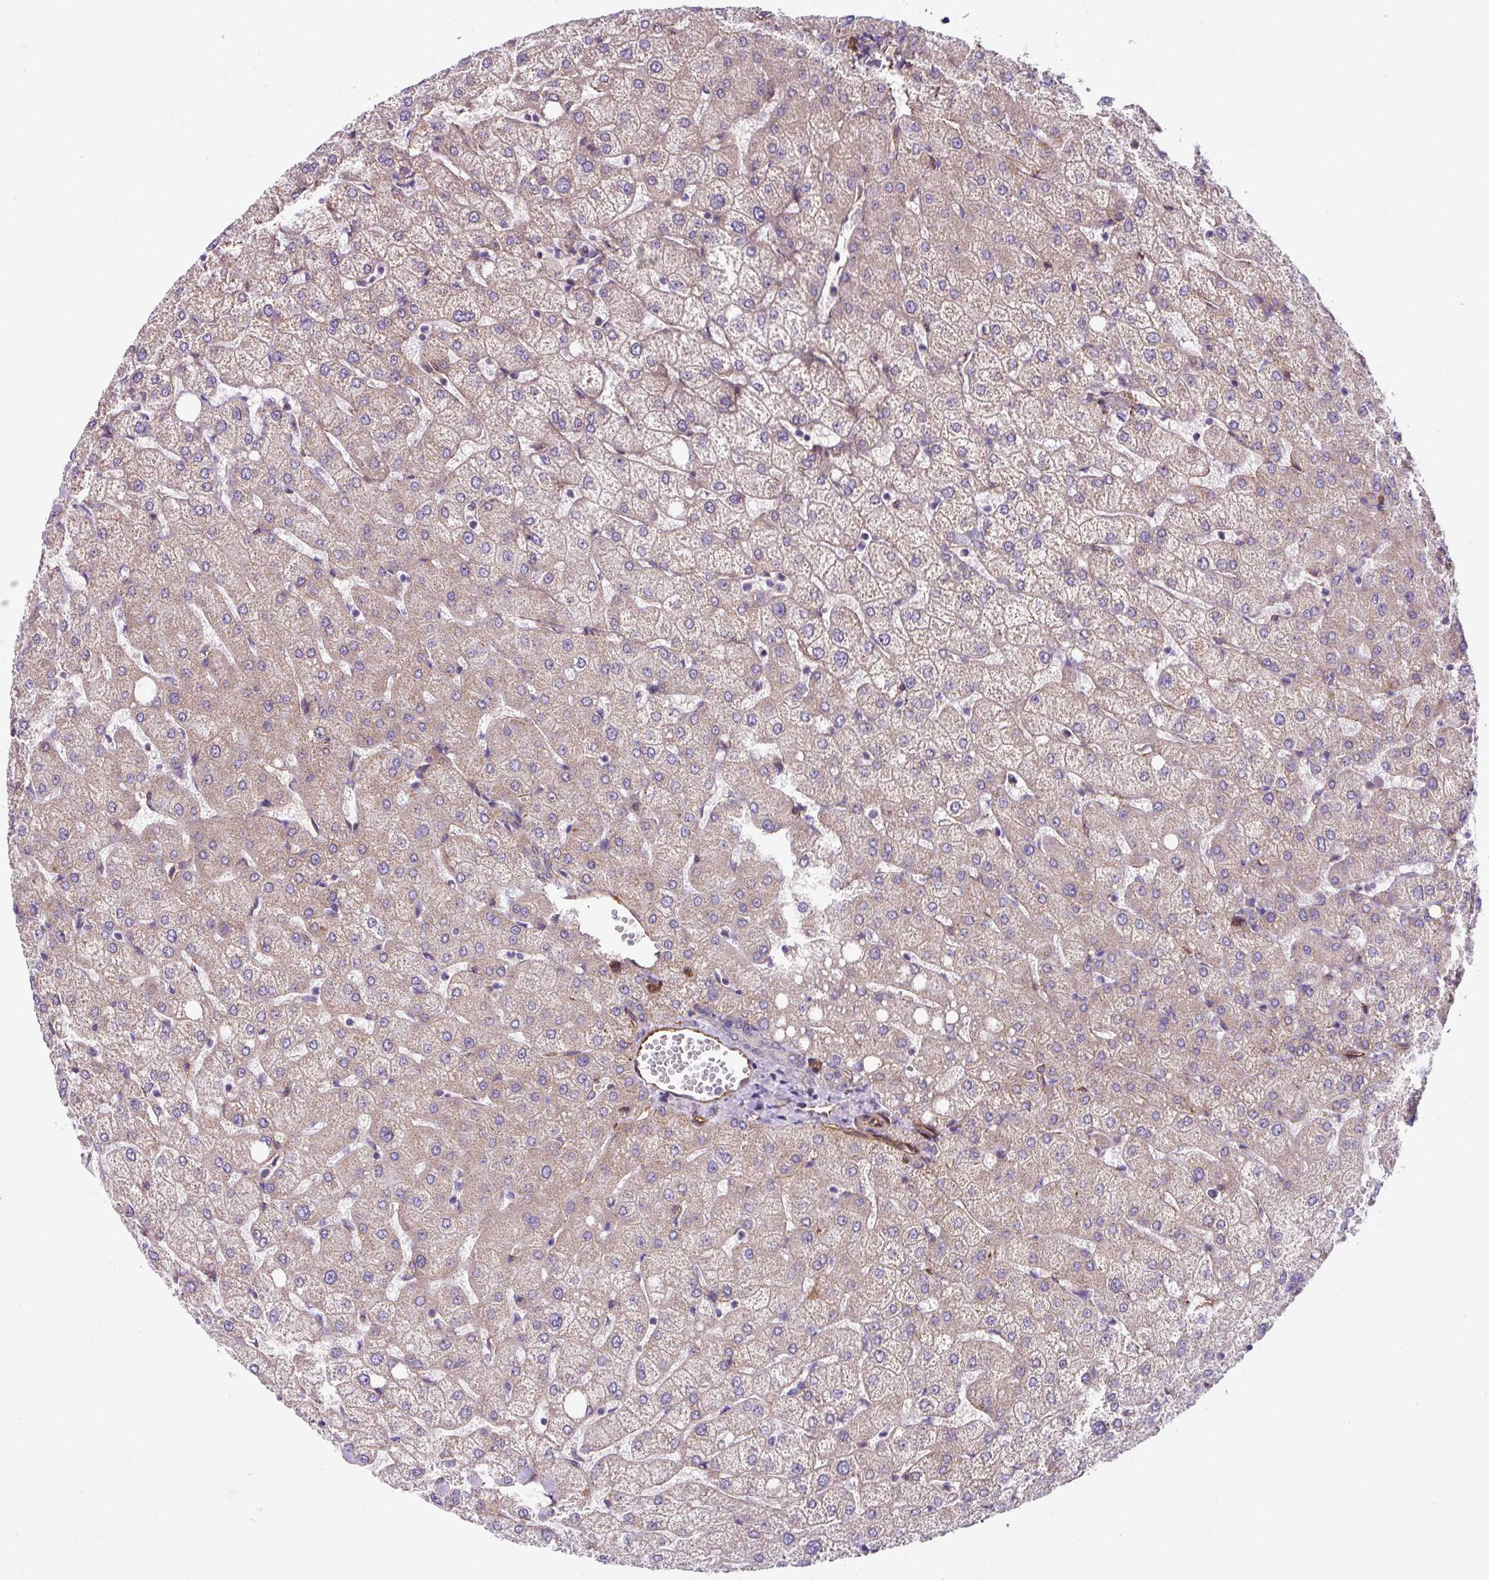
{"staining": {"intensity": "negative", "quantity": "none", "location": "none"}, "tissue": "liver", "cell_type": "Cholangiocytes", "image_type": "normal", "snomed": [{"axis": "morphology", "description": "Normal tissue, NOS"}, {"axis": "topography", "description": "Liver"}], "caption": "Immunohistochemical staining of normal human liver demonstrates no significant positivity in cholangiocytes.", "gene": "ANKUB1", "patient": {"sex": "female", "age": 54}}